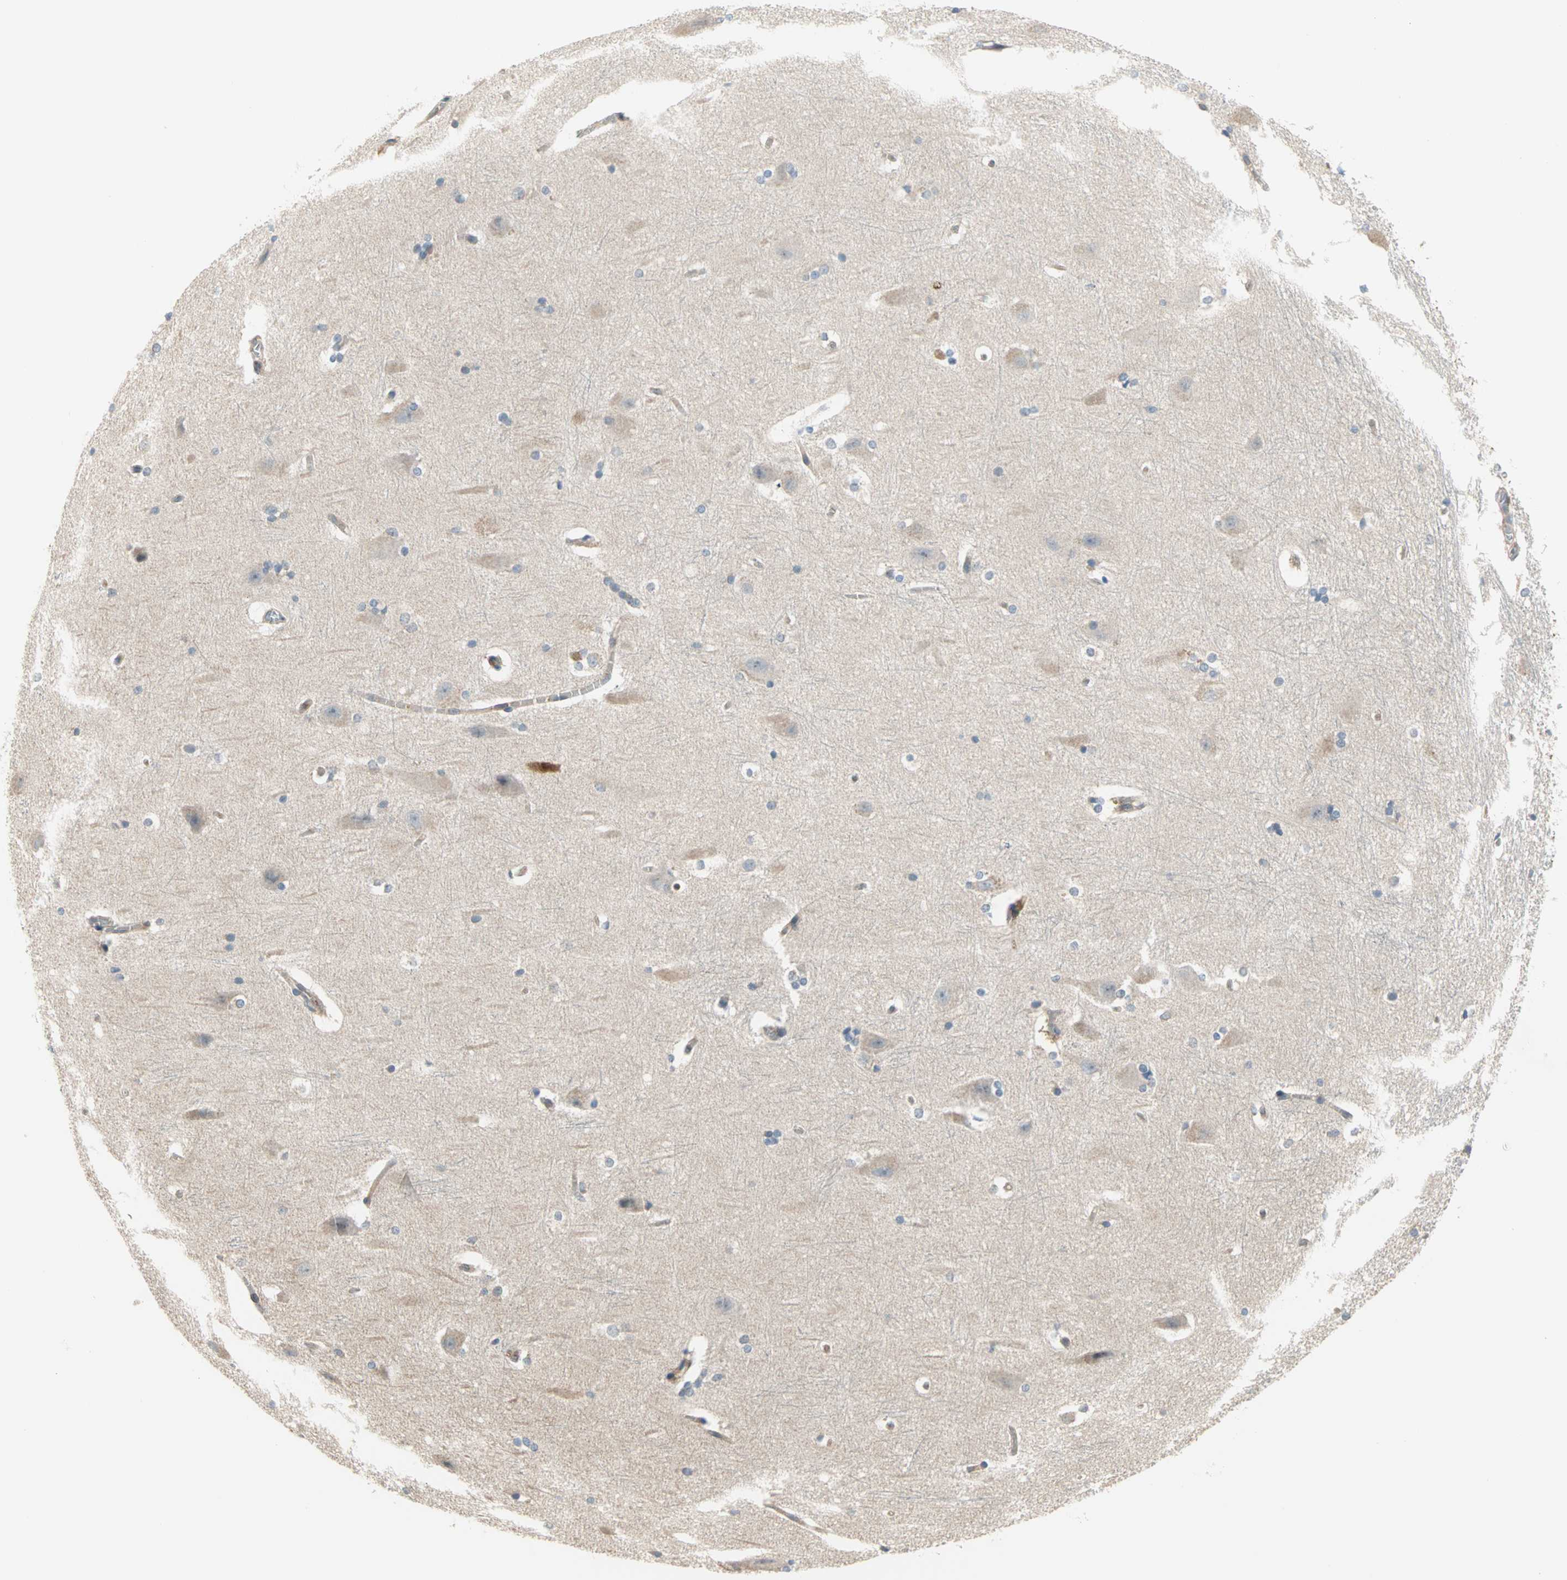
{"staining": {"intensity": "negative", "quantity": "none", "location": "none"}, "tissue": "hippocampus", "cell_type": "Glial cells", "image_type": "normal", "snomed": [{"axis": "morphology", "description": "Normal tissue, NOS"}, {"axis": "topography", "description": "Hippocampus"}], "caption": "IHC micrograph of normal hippocampus stained for a protein (brown), which exhibits no positivity in glial cells.", "gene": "SAR1A", "patient": {"sex": "female", "age": 19}}